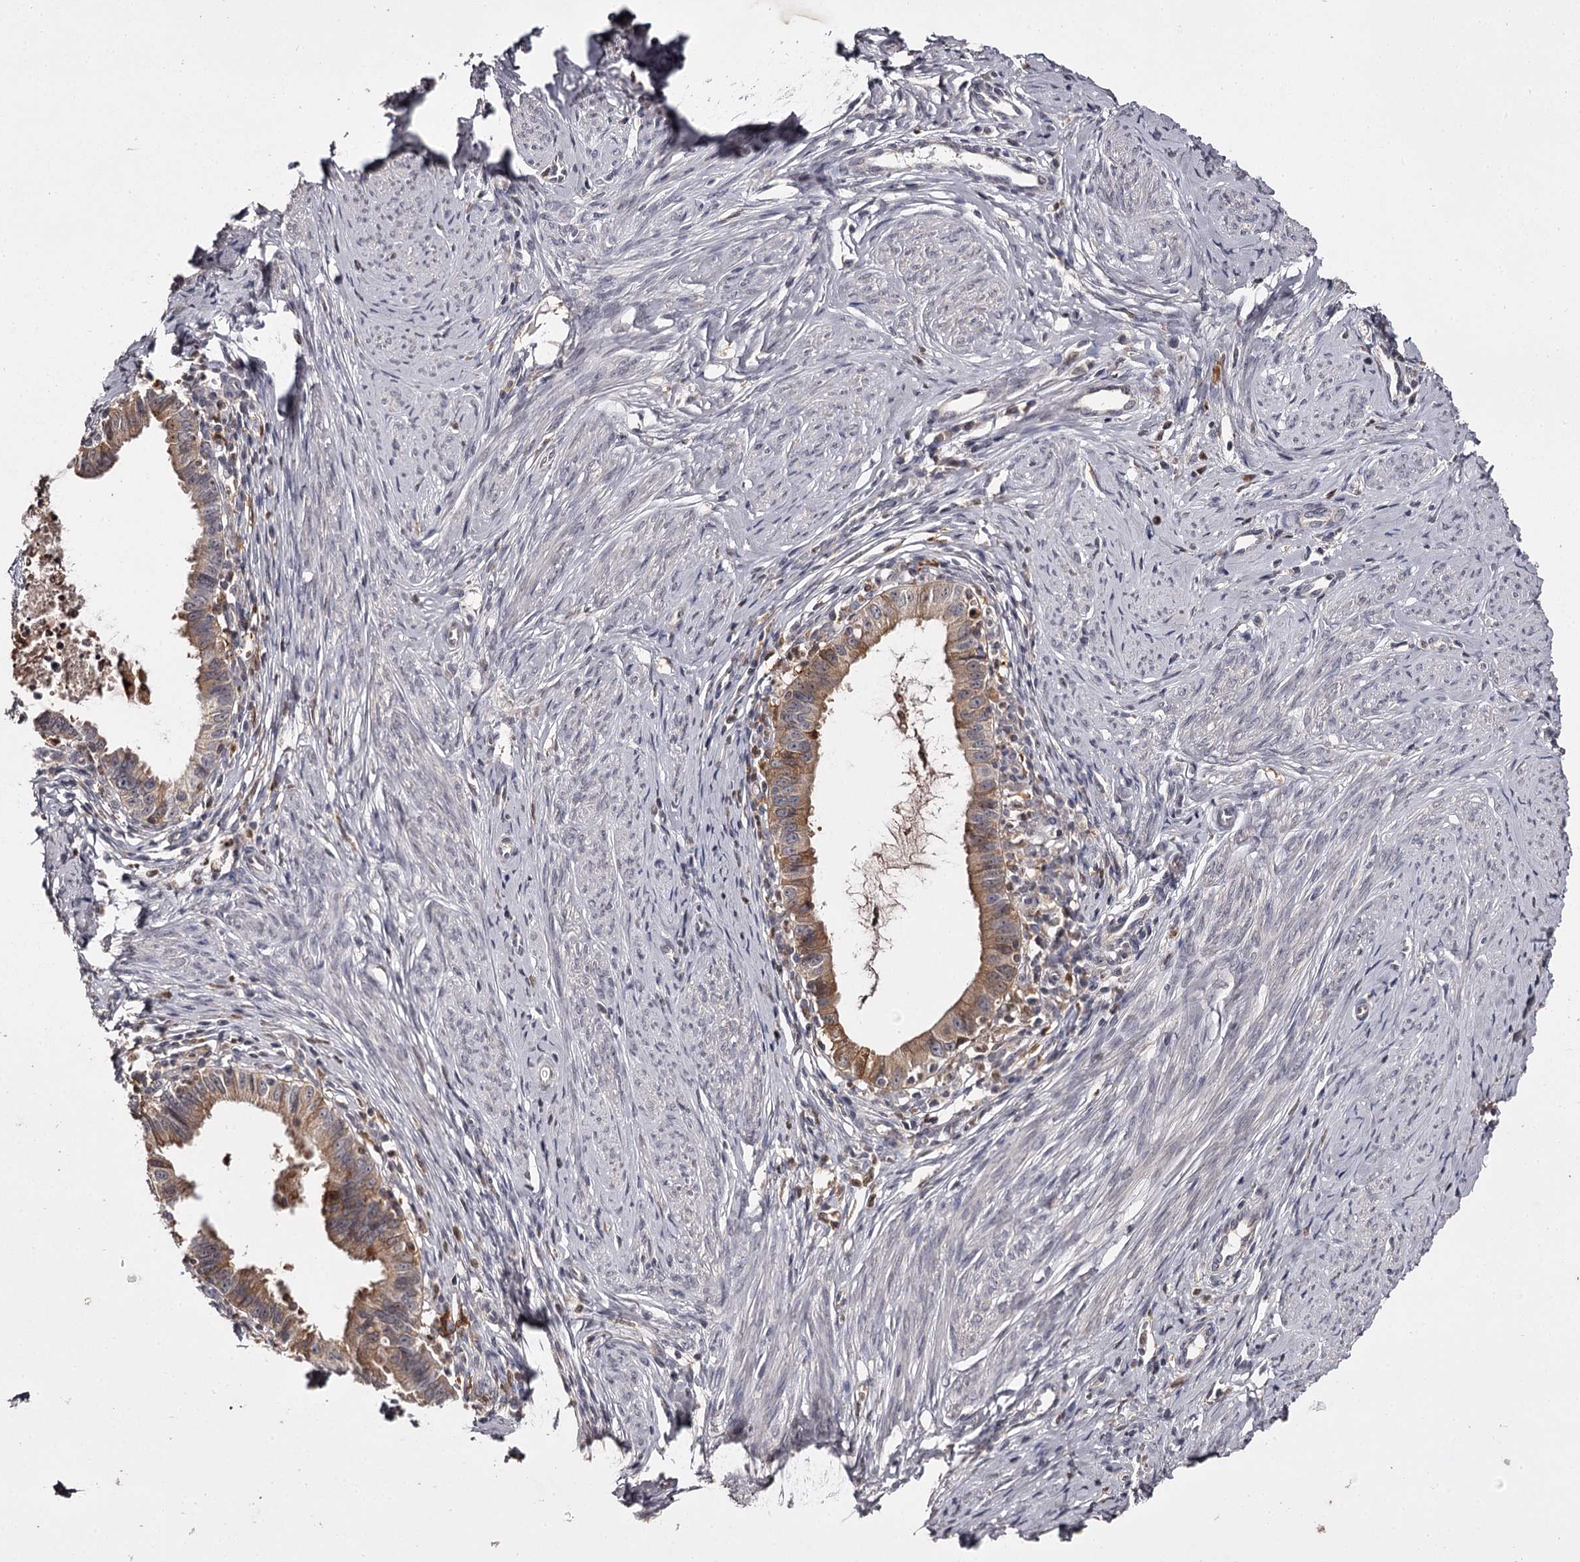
{"staining": {"intensity": "moderate", "quantity": "25%-75%", "location": "cytoplasmic/membranous"}, "tissue": "cervical cancer", "cell_type": "Tumor cells", "image_type": "cancer", "snomed": [{"axis": "morphology", "description": "Adenocarcinoma, NOS"}, {"axis": "topography", "description": "Cervix"}], "caption": "Cervical adenocarcinoma tissue demonstrates moderate cytoplasmic/membranous expression in approximately 25%-75% of tumor cells", "gene": "SLC32A1", "patient": {"sex": "female", "age": 36}}